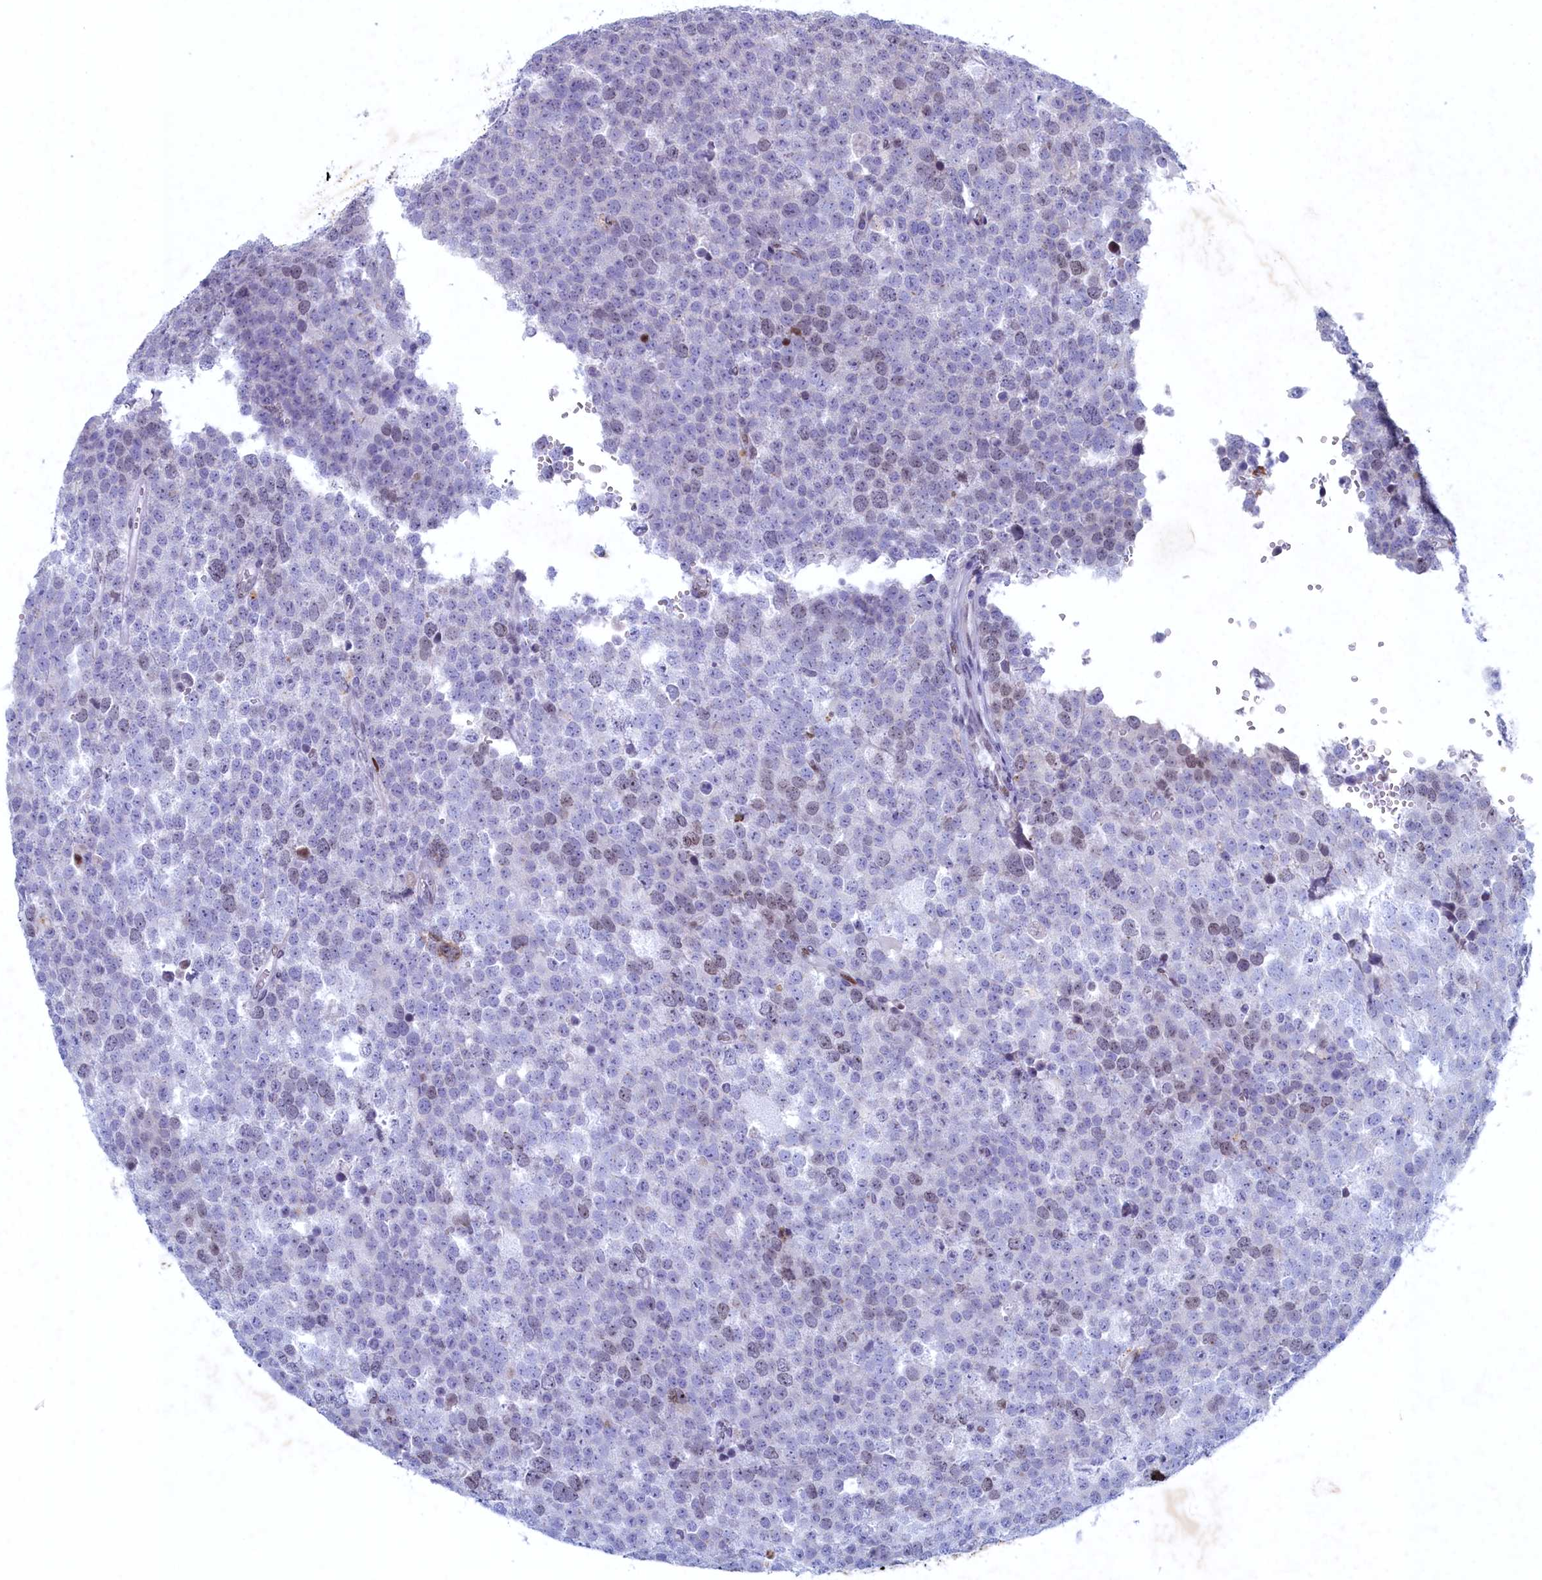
{"staining": {"intensity": "weak", "quantity": "25%-75%", "location": "nuclear"}, "tissue": "testis cancer", "cell_type": "Tumor cells", "image_type": "cancer", "snomed": [{"axis": "morphology", "description": "Seminoma, NOS"}, {"axis": "topography", "description": "Testis"}], "caption": "This image demonstrates testis cancer (seminoma) stained with immunohistochemistry (IHC) to label a protein in brown. The nuclear of tumor cells show weak positivity for the protein. Nuclei are counter-stained blue.", "gene": "WDR76", "patient": {"sex": "male", "age": 71}}